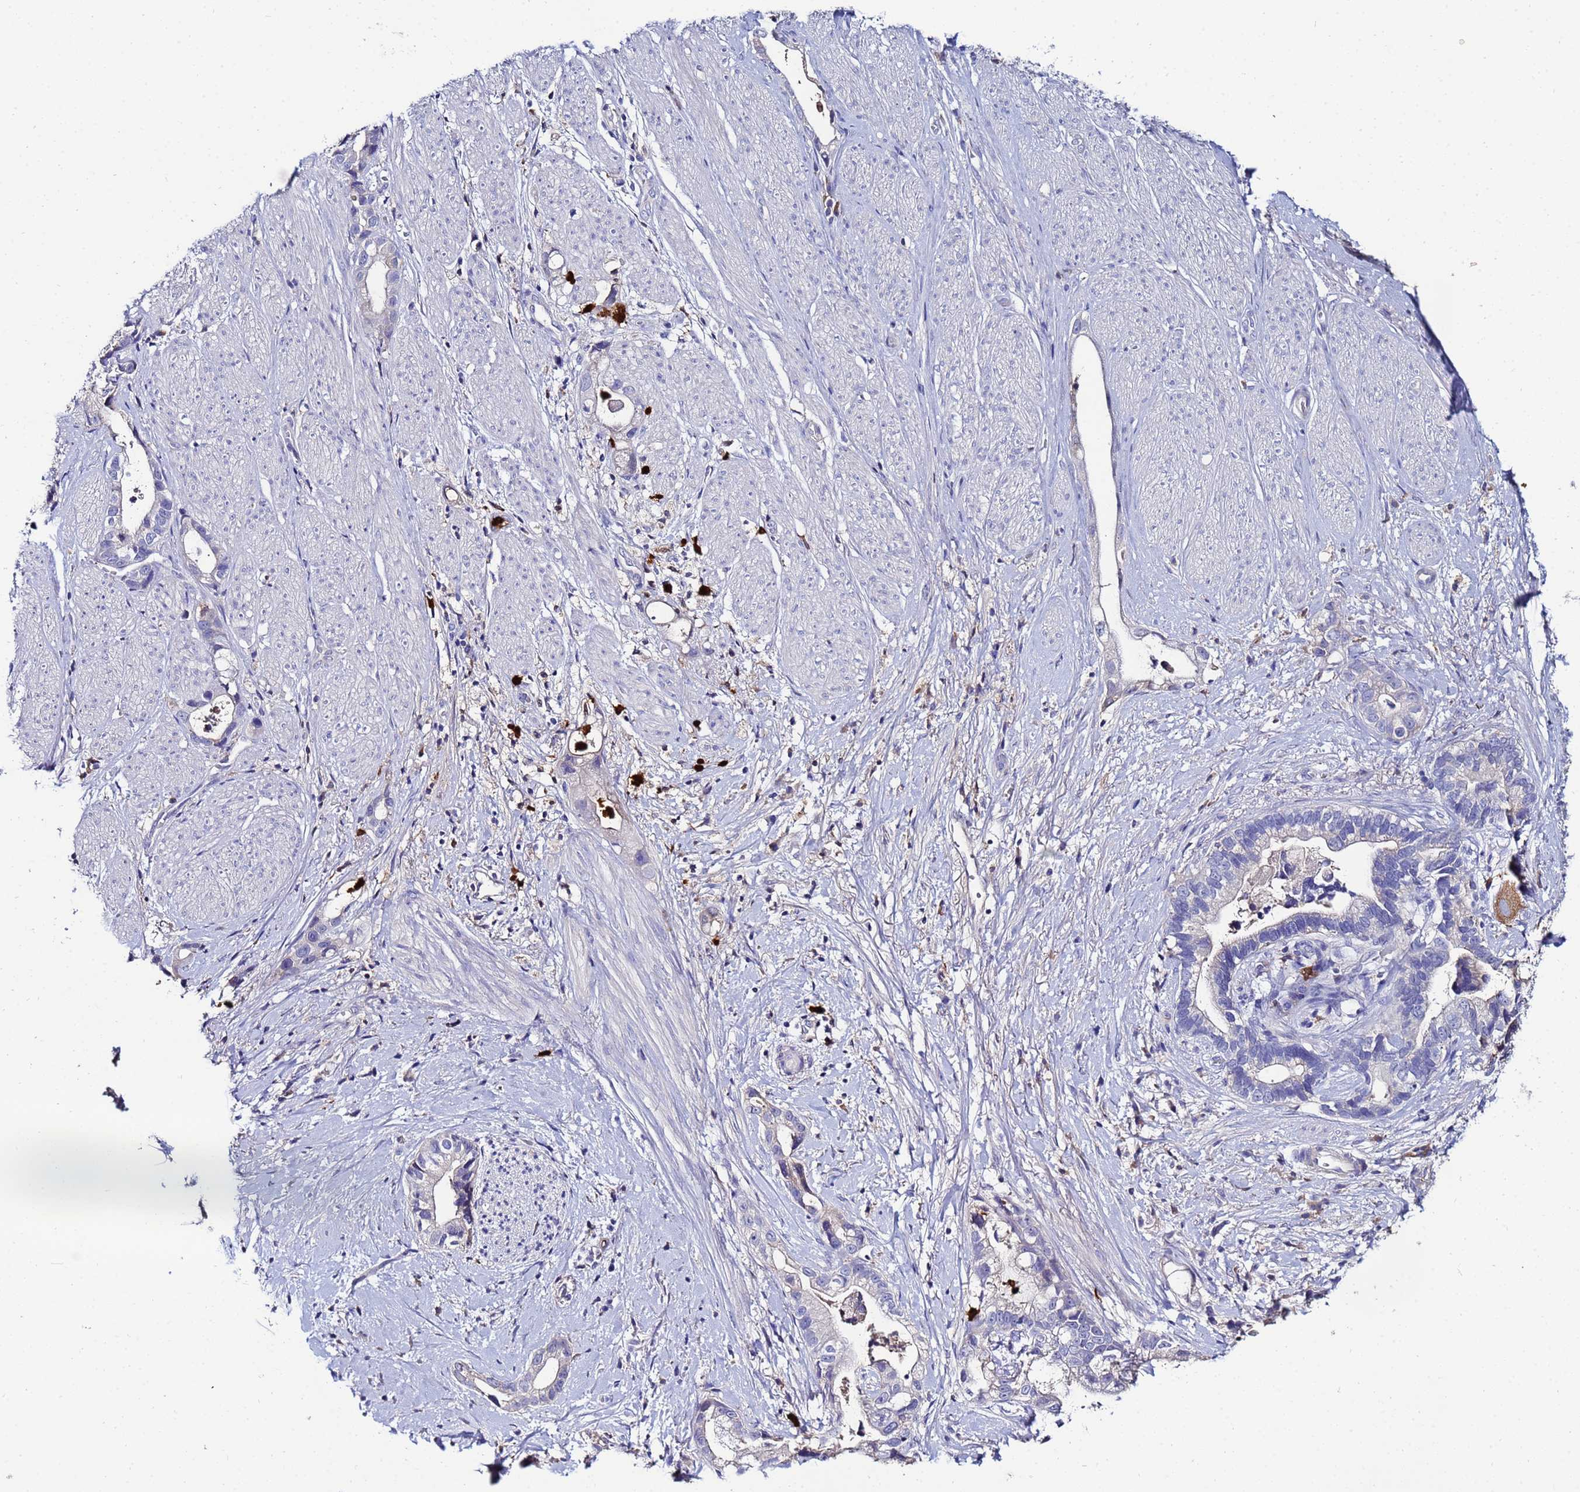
{"staining": {"intensity": "weak", "quantity": "<25%", "location": "cytoplasmic/membranous"}, "tissue": "stomach cancer", "cell_type": "Tumor cells", "image_type": "cancer", "snomed": [{"axis": "morphology", "description": "Adenocarcinoma, NOS"}, {"axis": "topography", "description": "Stomach"}], "caption": "A micrograph of stomach adenocarcinoma stained for a protein shows no brown staining in tumor cells. (Immunohistochemistry, brightfield microscopy, high magnification).", "gene": "TUBAL3", "patient": {"sex": "male", "age": 55}}